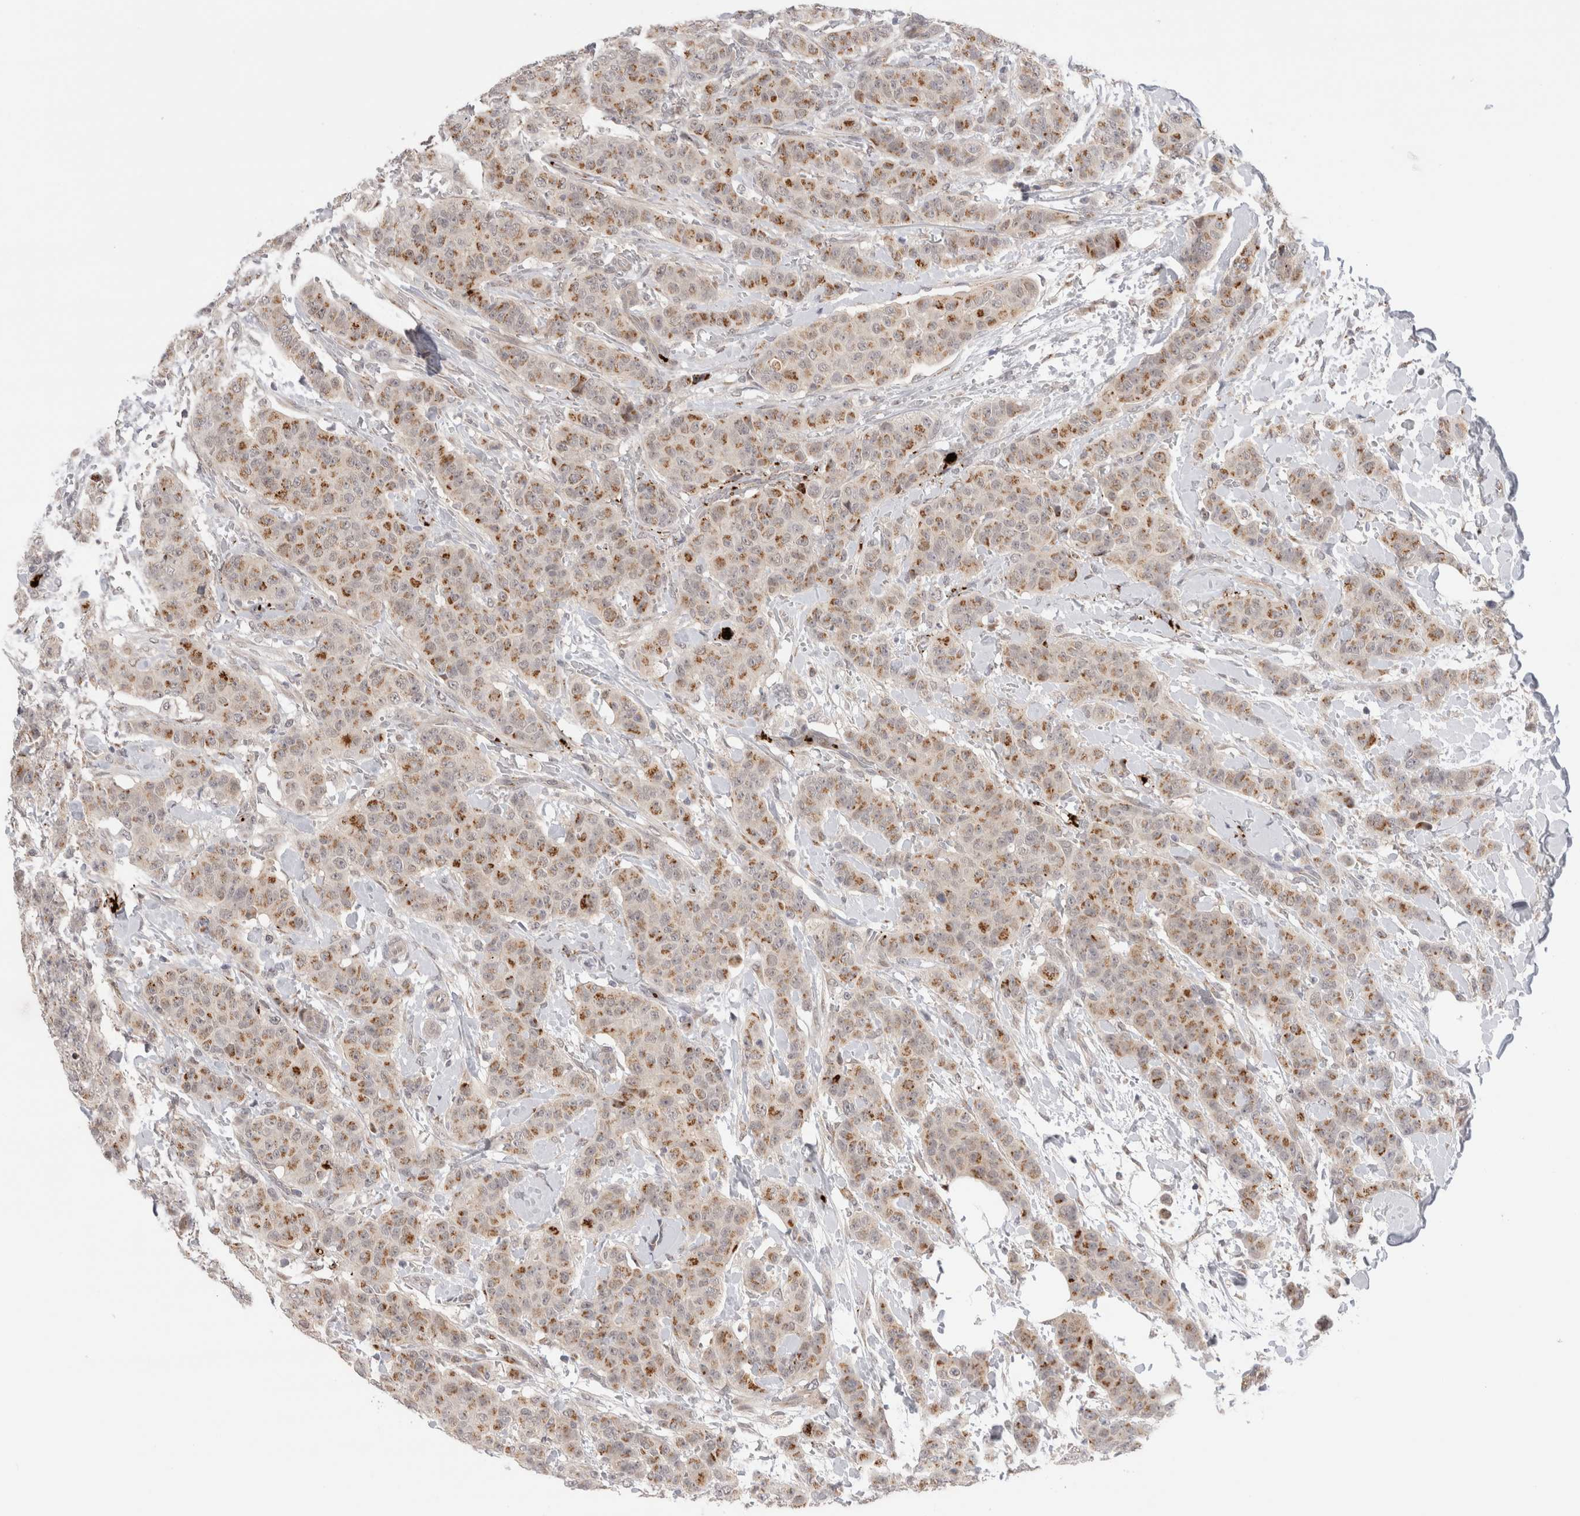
{"staining": {"intensity": "moderate", "quantity": ">75%", "location": "cytoplasmic/membranous"}, "tissue": "breast cancer", "cell_type": "Tumor cells", "image_type": "cancer", "snomed": [{"axis": "morphology", "description": "Normal tissue, NOS"}, {"axis": "morphology", "description": "Duct carcinoma"}, {"axis": "topography", "description": "Breast"}], "caption": "Approximately >75% of tumor cells in breast cancer (infiltrating ductal carcinoma) reveal moderate cytoplasmic/membranous protein expression as visualized by brown immunohistochemical staining.", "gene": "VPS28", "patient": {"sex": "female", "age": 40}}